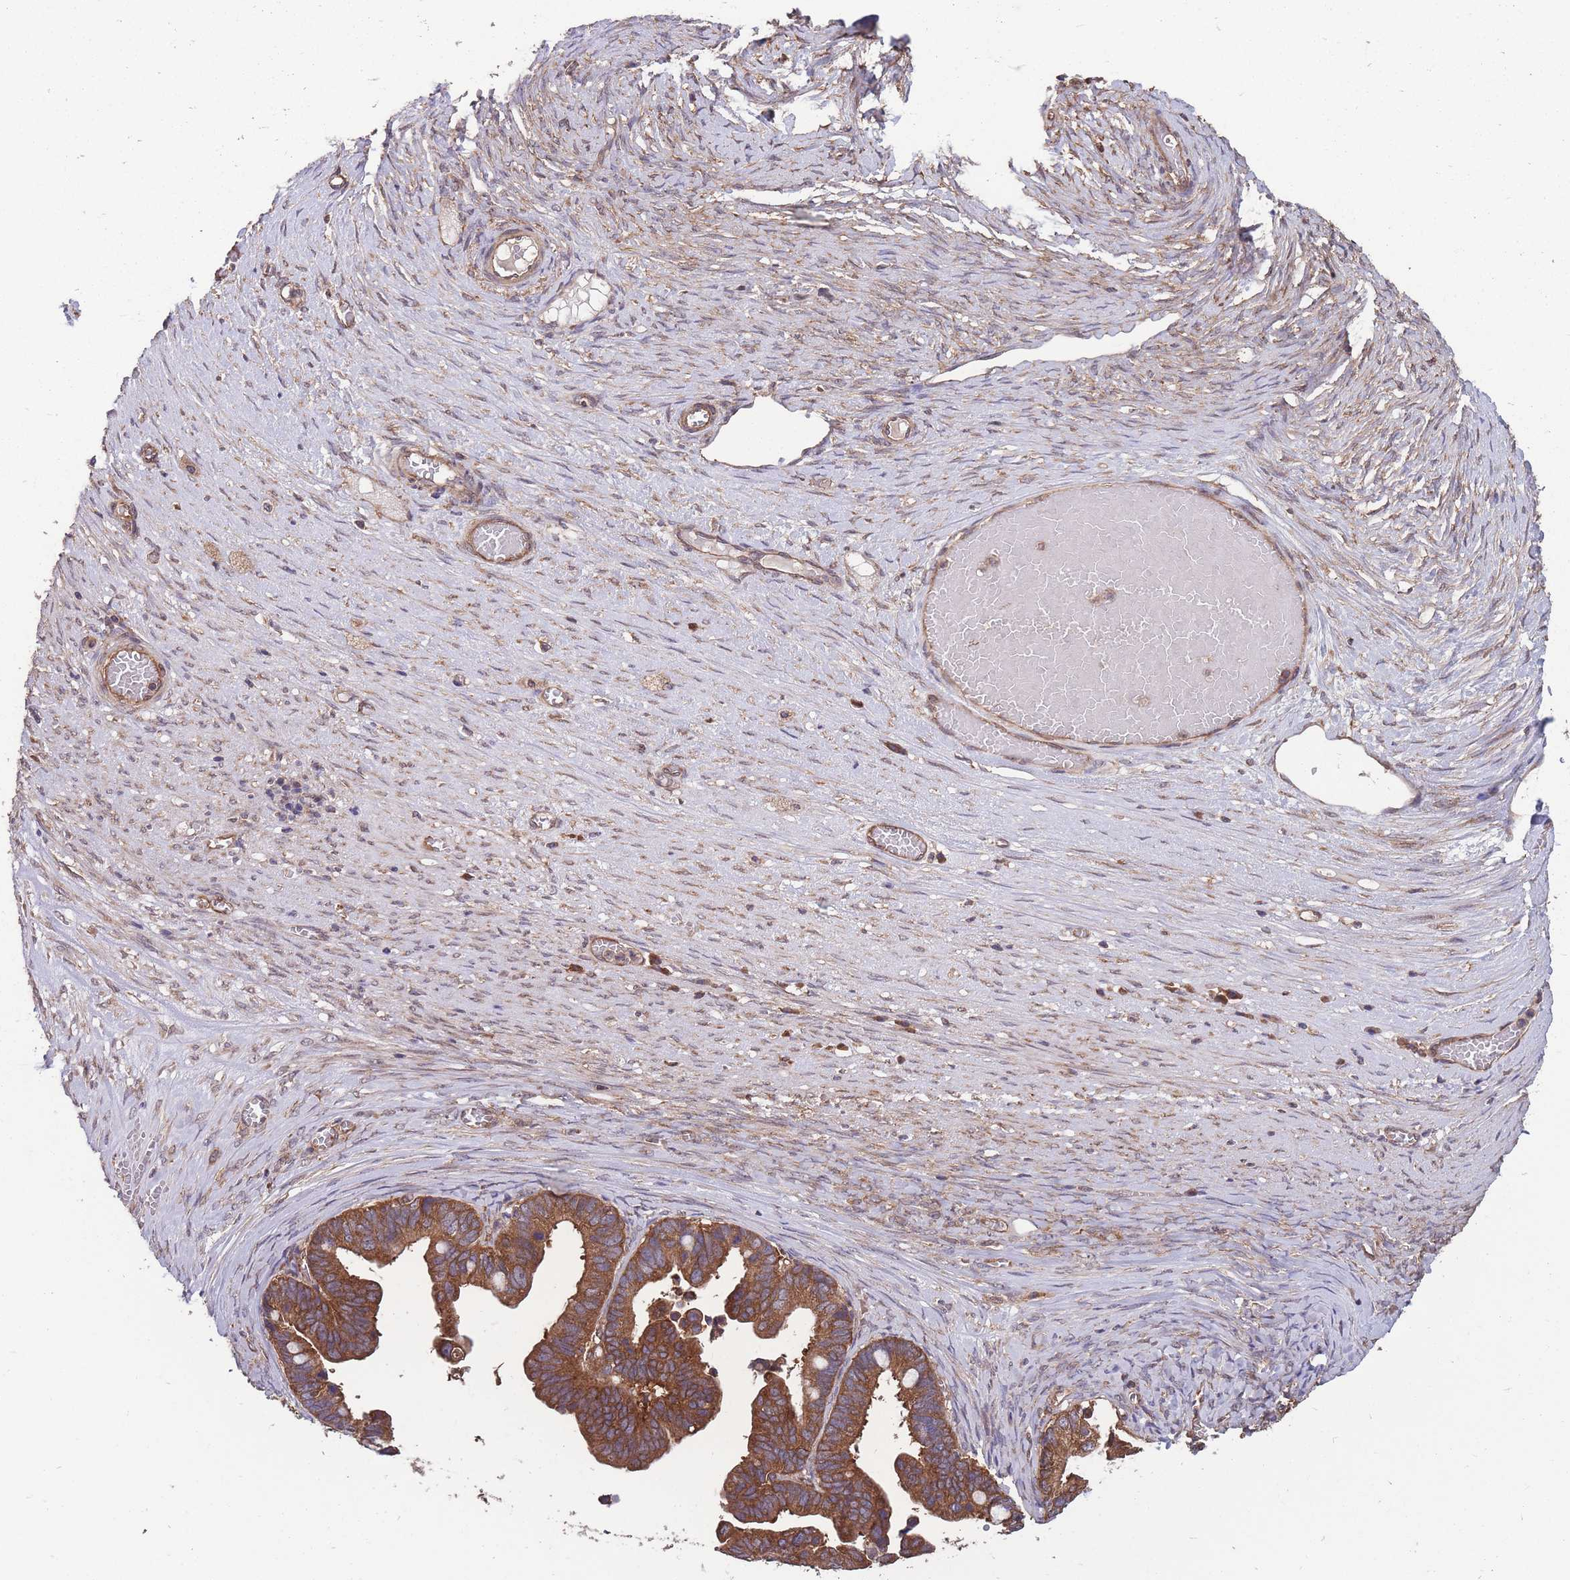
{"staining": {"intensity": "strong", "quantity": ">75%", "location": "cytoplasmic/membranous"}, "tissue": "ovarian cancer", "cell_type": "Tumor cells", "image_type": "cancer", "snomed": [{"axis": "morphology", "description": "Cystadenocarcinoma, serous, NOS"}, {"axis": "topography", "description": "Ovary"}], "caption": "Immunohistochemical staining of human serous cystadenocarcinoma (ovarian) reveals high levels of strong cytoplasmic/membranous protein staining in approximately >75% of tumor cells.", "gene": "ZPR1", "patient": {"sex": "female", "age": 56}}